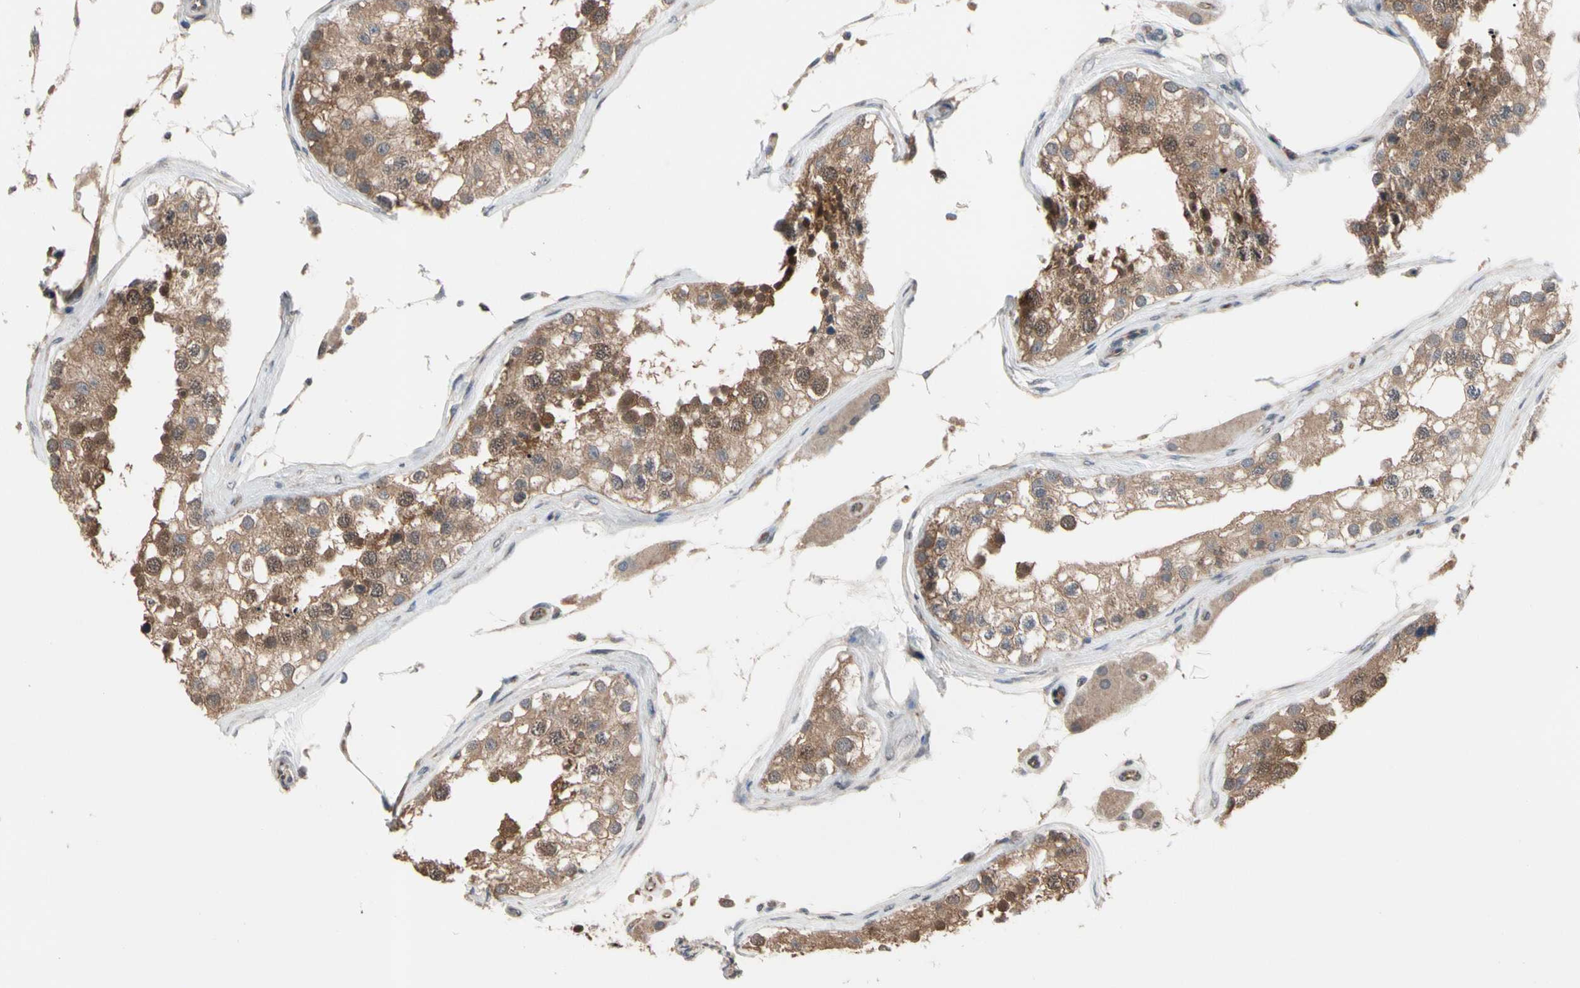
{"staining": {"intensity": "moderate", "quantity": ">75%", "location": "cytoplasmic/membranous,nuclear"}, "tissue": "testis", "cell_type": "Cells in seminiferous ducts", "image_type": "normal", "snomed": [{"axis": "morphology", "description": "Normal tissue, NOS"}, {"axis": "topography", "description": "Testis"}], "caption": "A brown stain highlights moderate cytoplasmic/membranous,nuclear positivity of a protein in cells in seminiferous ducts of unremarkable human testis. The staining is performed using DAB brown chromogen to label protein expression. The nuclei are counter-stained blue using hematoxylin.", "gene": "DPP8", "patient": {"sex": "male", "age": 68}}